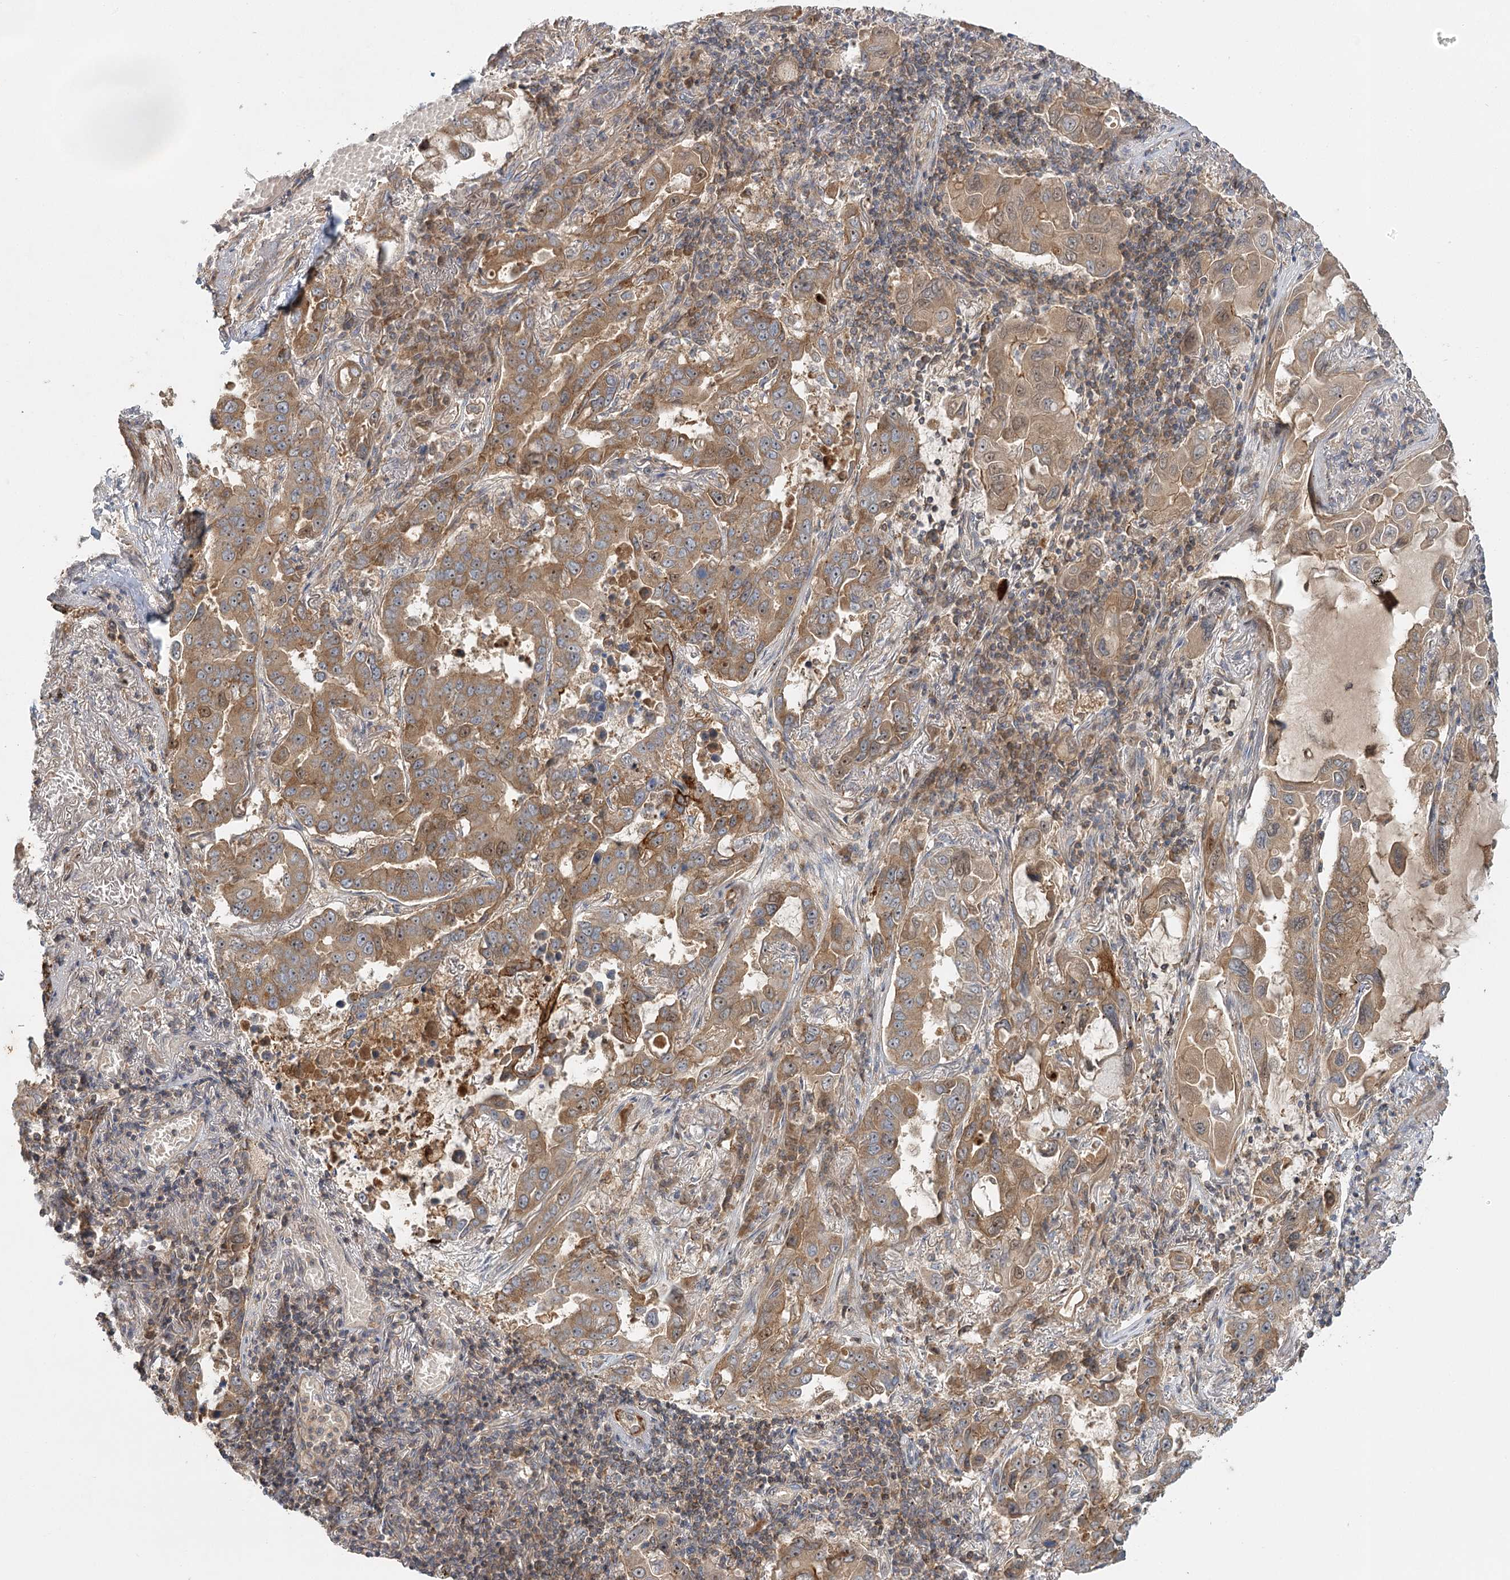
{"staining": {"intensity": "moderate", "quantity": ">75%", "location": "cytoplasmic/membranous,nuclear"}, "tissue": "lung cancer", "cell_type": "Tumor cells", "image_type": "cancer", "snomed": [{"axis": "morphology", "description": "Adenocarcinoma, NOS"}, {"axis": "topography", "description": "Lung"}], "caption": "Adenocarcinoma (lung) was stained to show a protein in brown. There is medium levels of moderate cytoplasmic/membranous and nuclear positivity in approximately >75% of tumor cells. The staining is performed using DAB (3,3'-diaminobenzidine) brown chromogen to label protein expression. The nuclei are counter-stained blue using hematoxylin.", "gene": "RAPGEF6", "patient": {"sex": "male", "age": 64}}